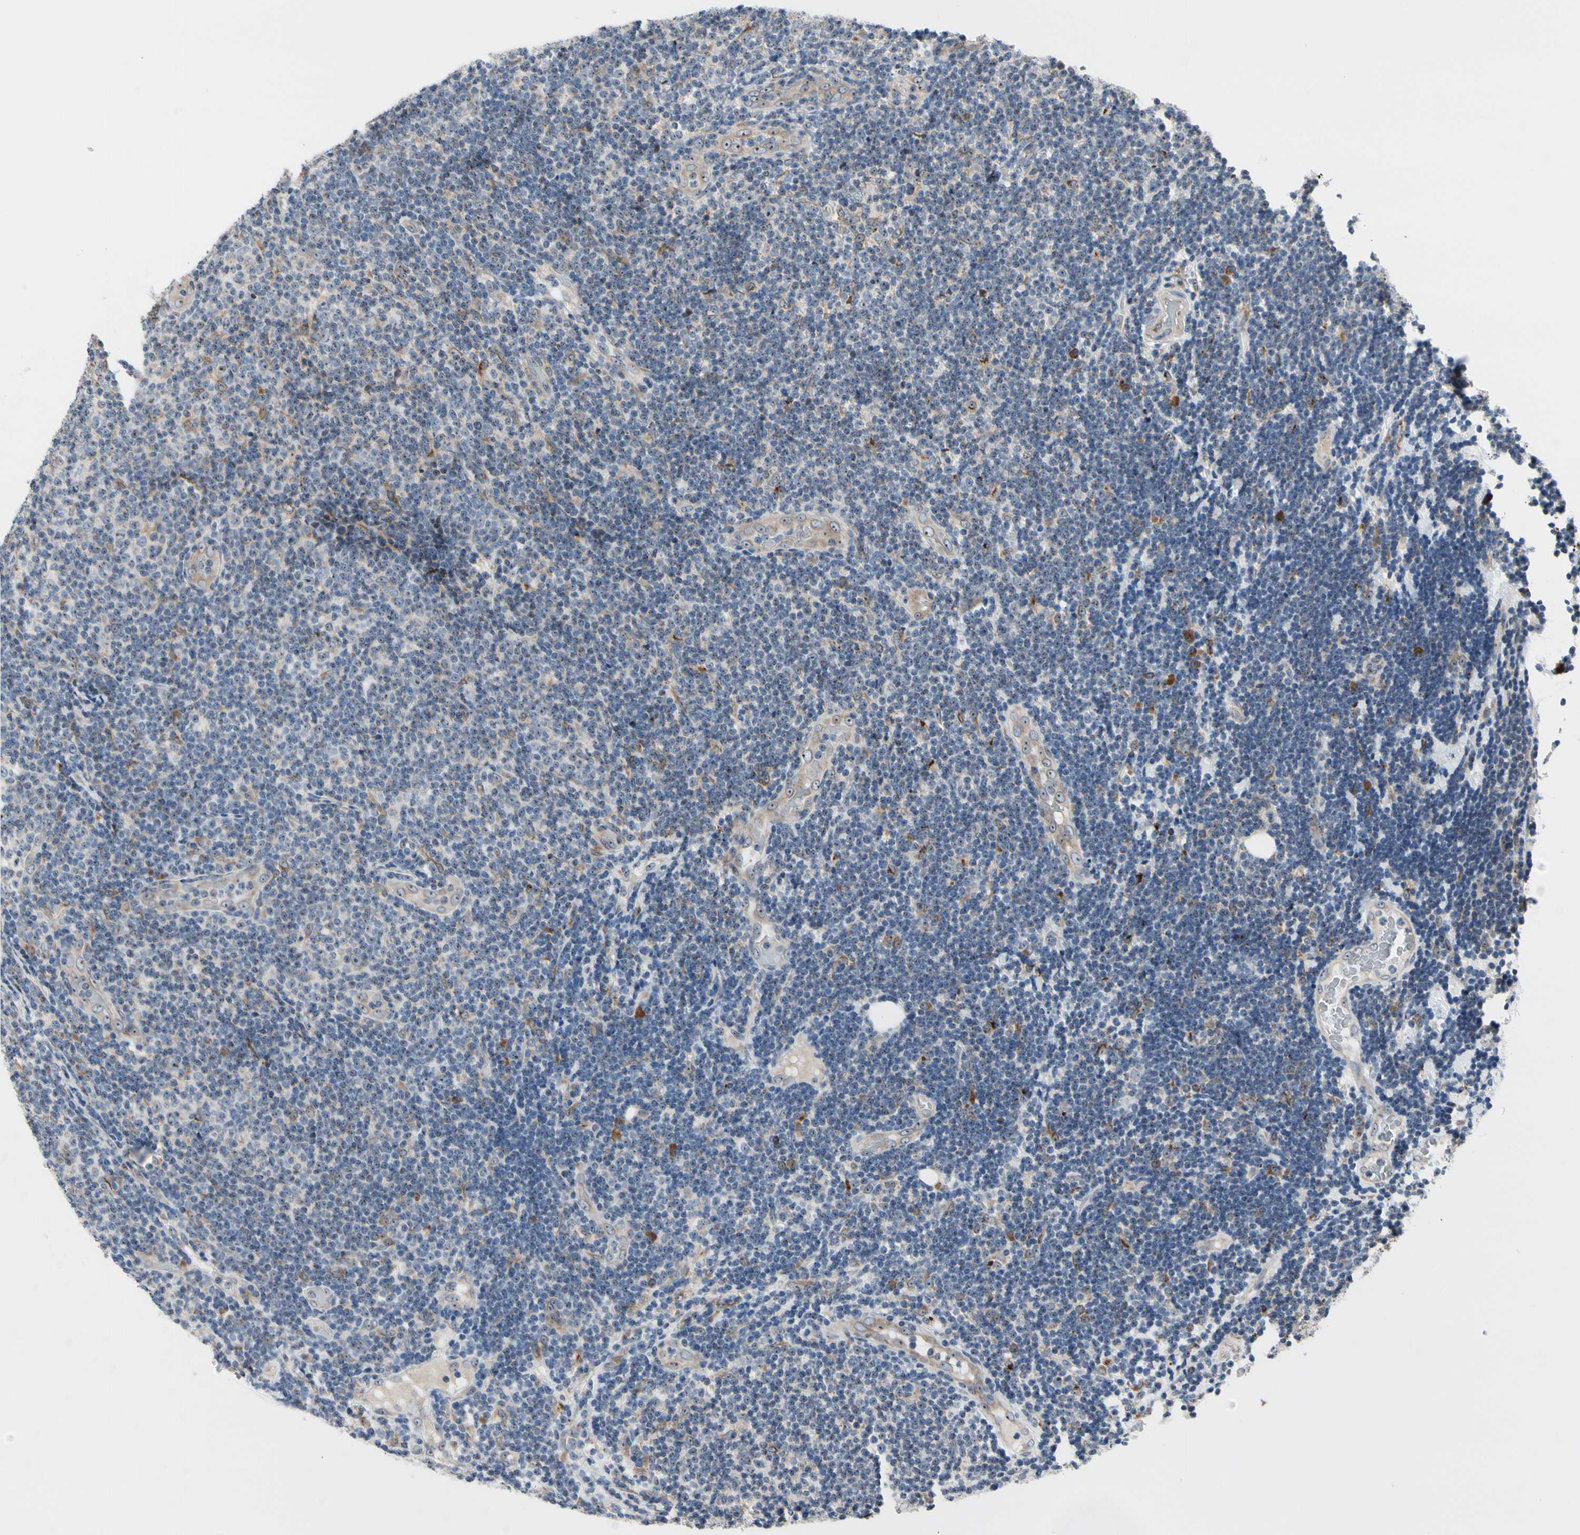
{"staining": {"intensity": "negative", "quantity": "none", "location": "none"}, "tissue": "lymphoma", "cell_type": "Tumor cells", "image_type": "cancer", "snomed": [{"axis": "morphology", "description": "Malignant lymphoma, non-Hodgkin's type, Low grade"}, {"axis": "topography", "description": "Lymph node"}], "caption": "Immunohistochemistry (IHC) of human malignant lymphoma, non-Hodgkin's type (low-grade) exhibits no positivity in tumor cells. Nuclei are stained in blue.", "gene": "TMED7", "patient": {"sex": "male", "age": 83}}